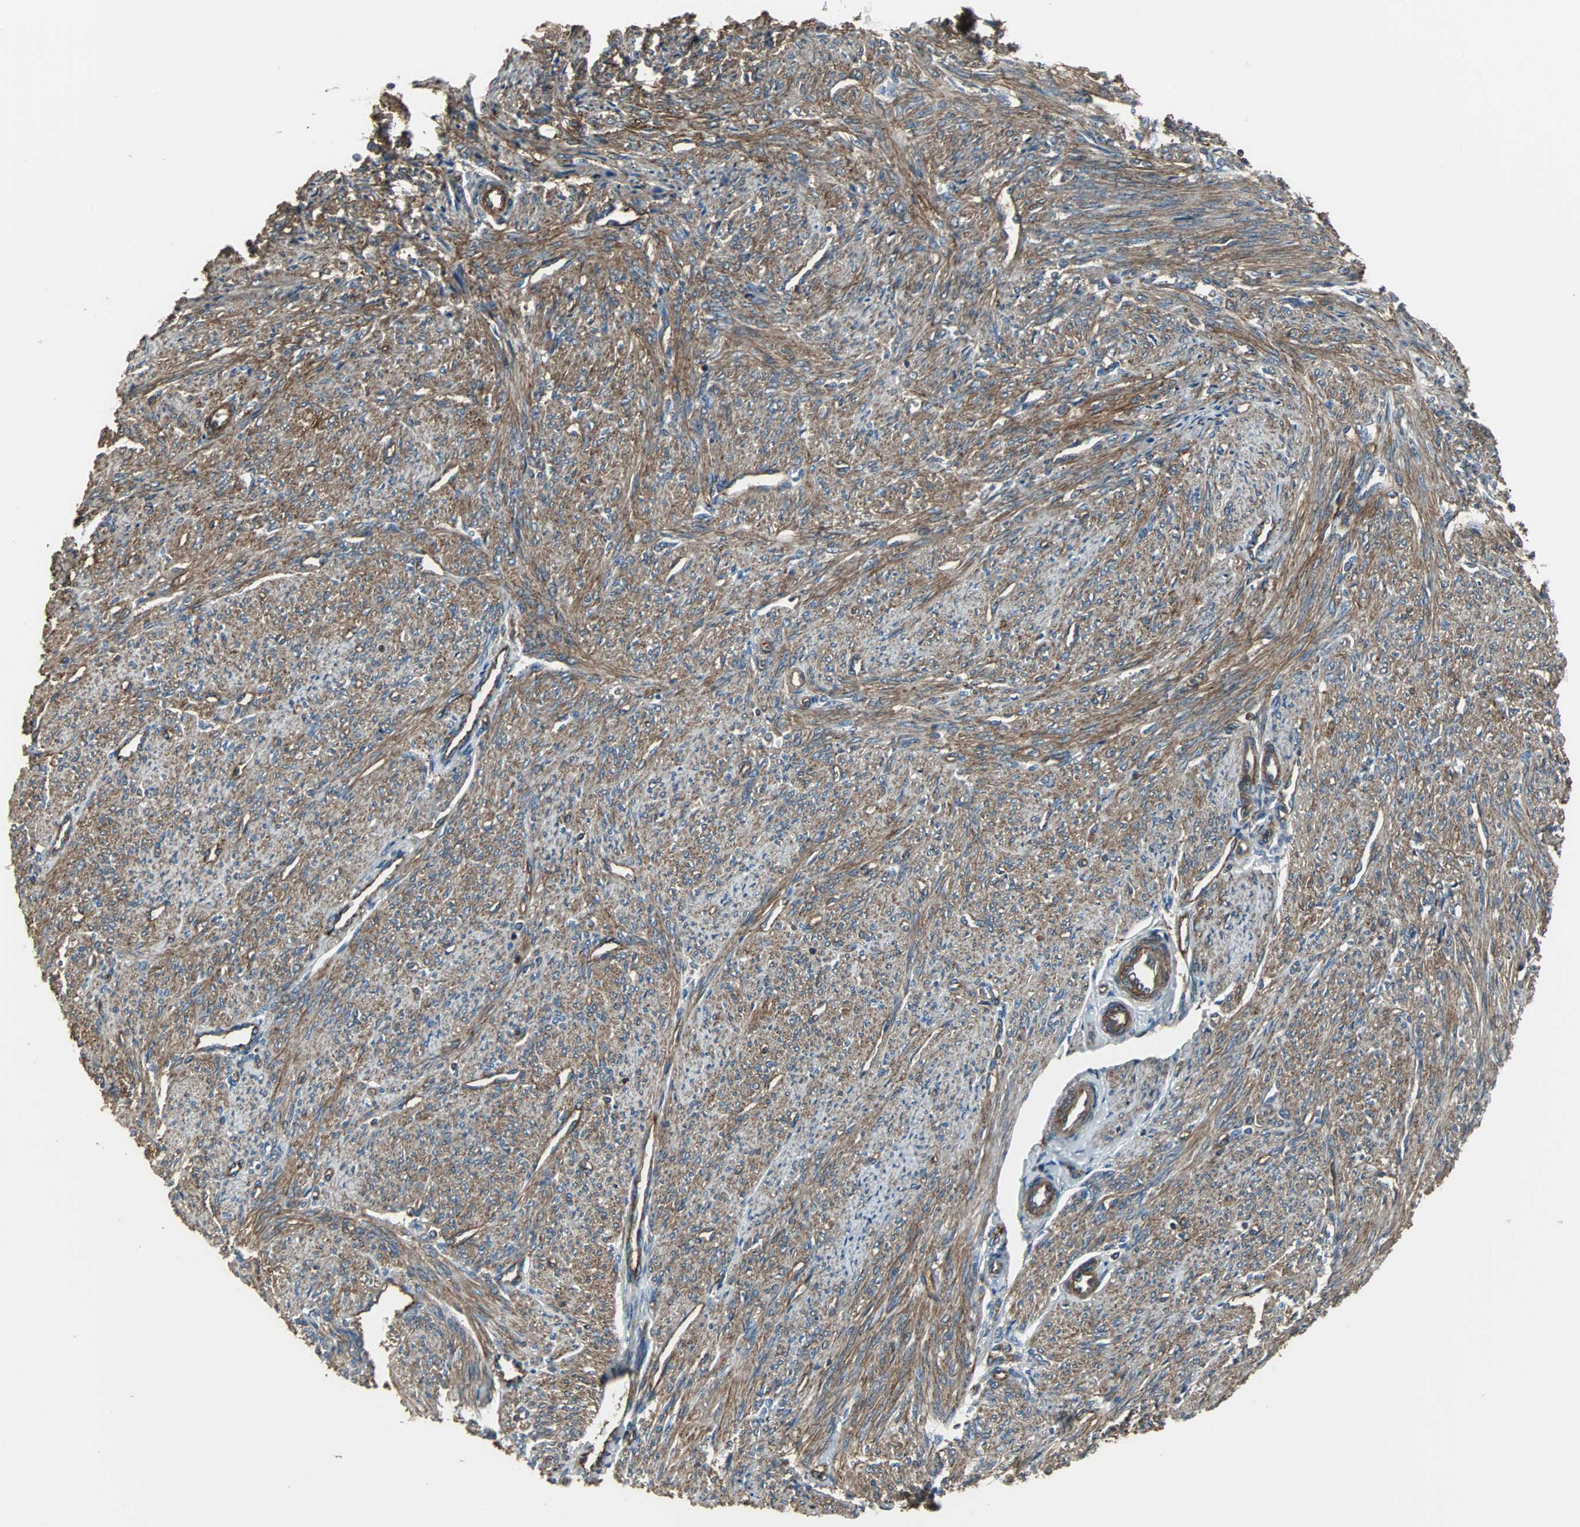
{"staining": {"intensity": "moderate", "quantity": ">75%", "location": "cytoplasmic/membranous"}, "tissue": "smooth muscle", "cell_type": "Smooth muscle cells", "image_type": "normal", "snomed": [{"axis": "morphology", "description": "Normal tissue, NOS"}, {"axis": "topography", "description": "Smooth muscle"}], "caption": "Human smooth muscle stained for a protein (brown) shows moderate cytoplasmic/membranous positive staining in about >75% of smooth muscle cells.", "gene": "ACTN1", "patient": {"sex": "female", "age": 65}}